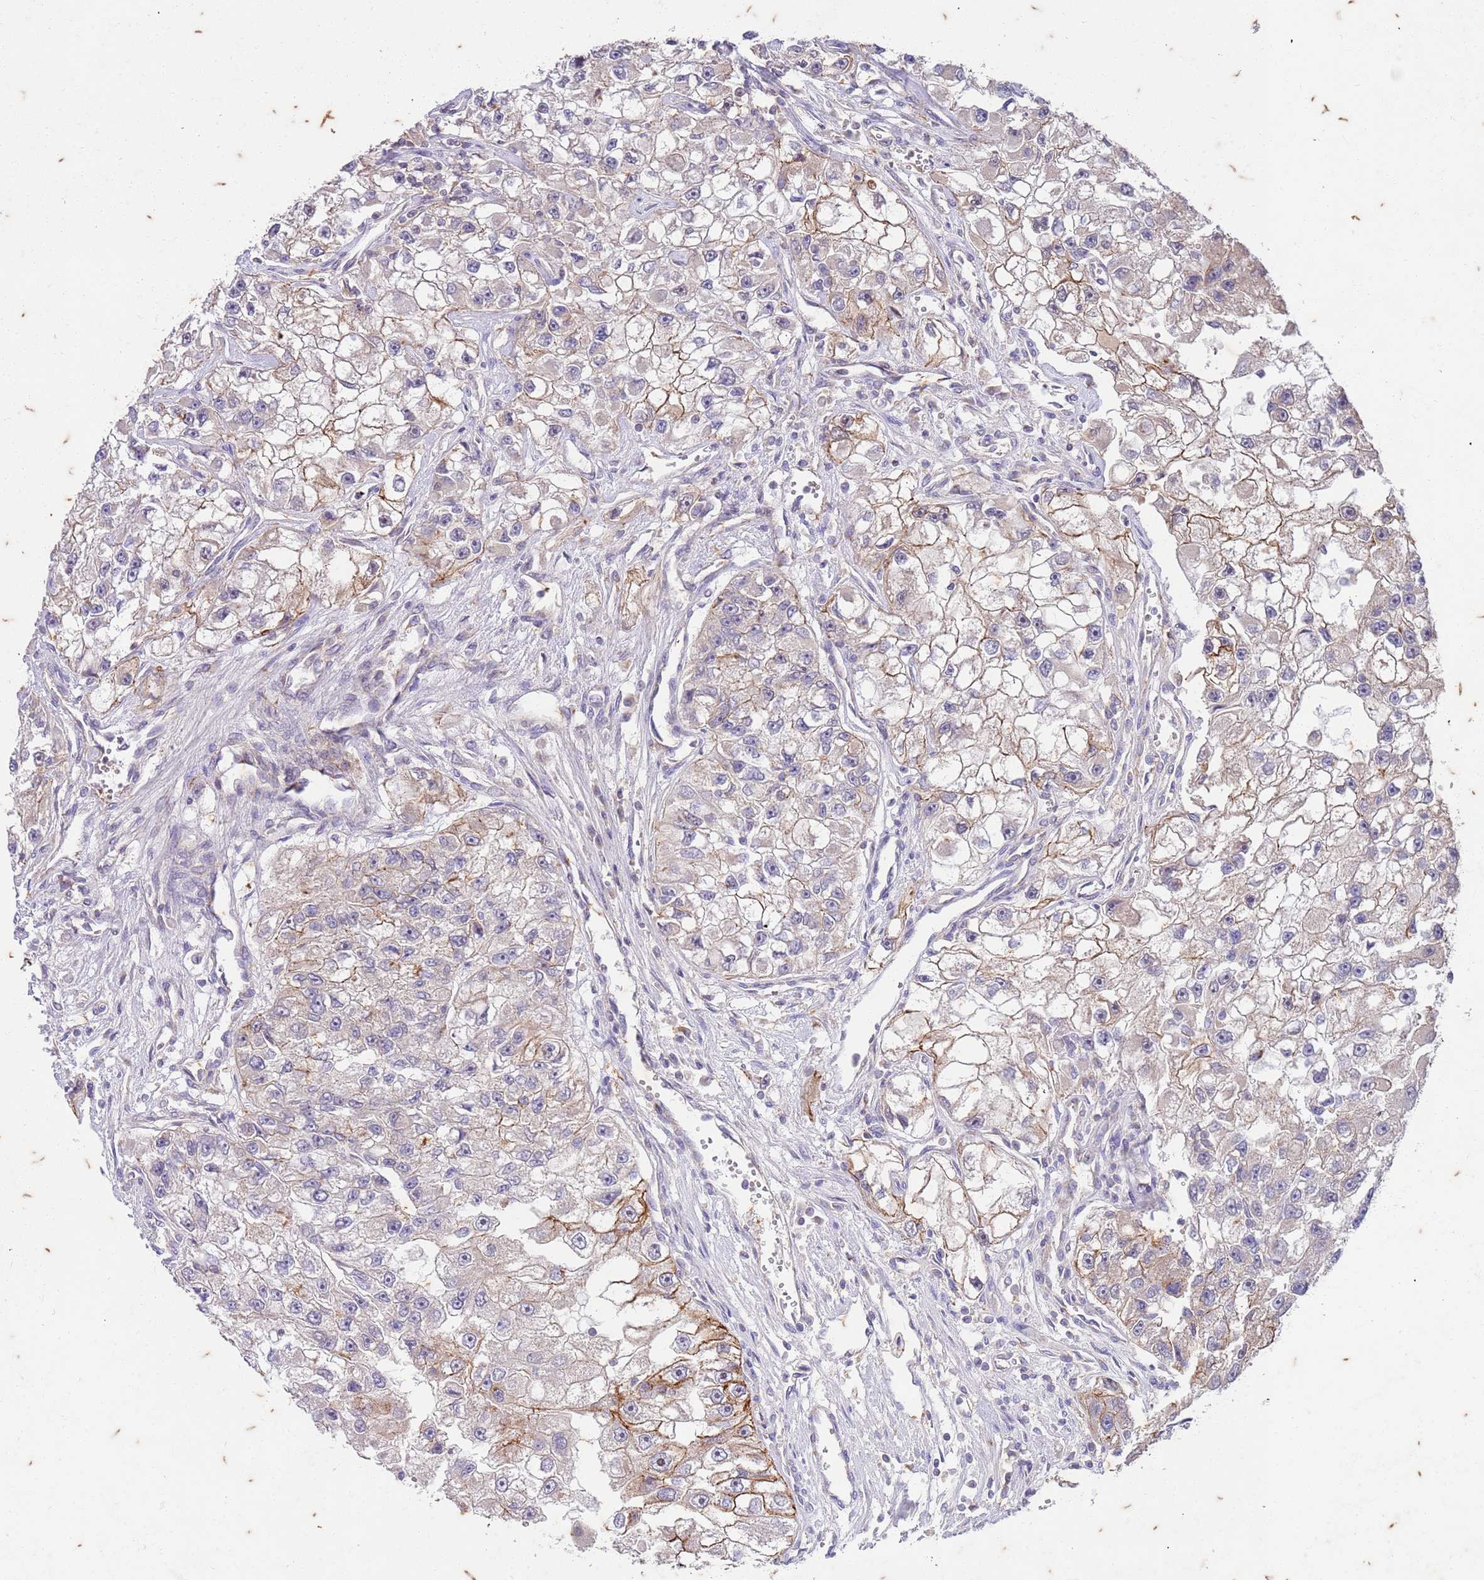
{"staining": {"intensity": "moderate", "quantity": "25%-75%", "location": "cytoplasmic/membranous"}, "tissue": "renal cancer", "cell_type": "Tumor cells", "image_type": "cancer", "snomed": [{"axis": "morphology", "description": "Adenocarcinoma, NOS"}, {"axis": "topography", "description": "Kidney"}], "caption": "Immunohistochemistry (IHC) image of neoplastic tissue: human adenocarcinoma (renal) stained using immunohistochemistry (IHC) demonstrates medium levels of moderate protein expression localized specifically in the cytoplasmic/membranous of tumor cells, appearing as a cytoplasmic/membranous brown color.", "gene": "RAPGEF3", "patient": {"sex": "male", "age": 63}}